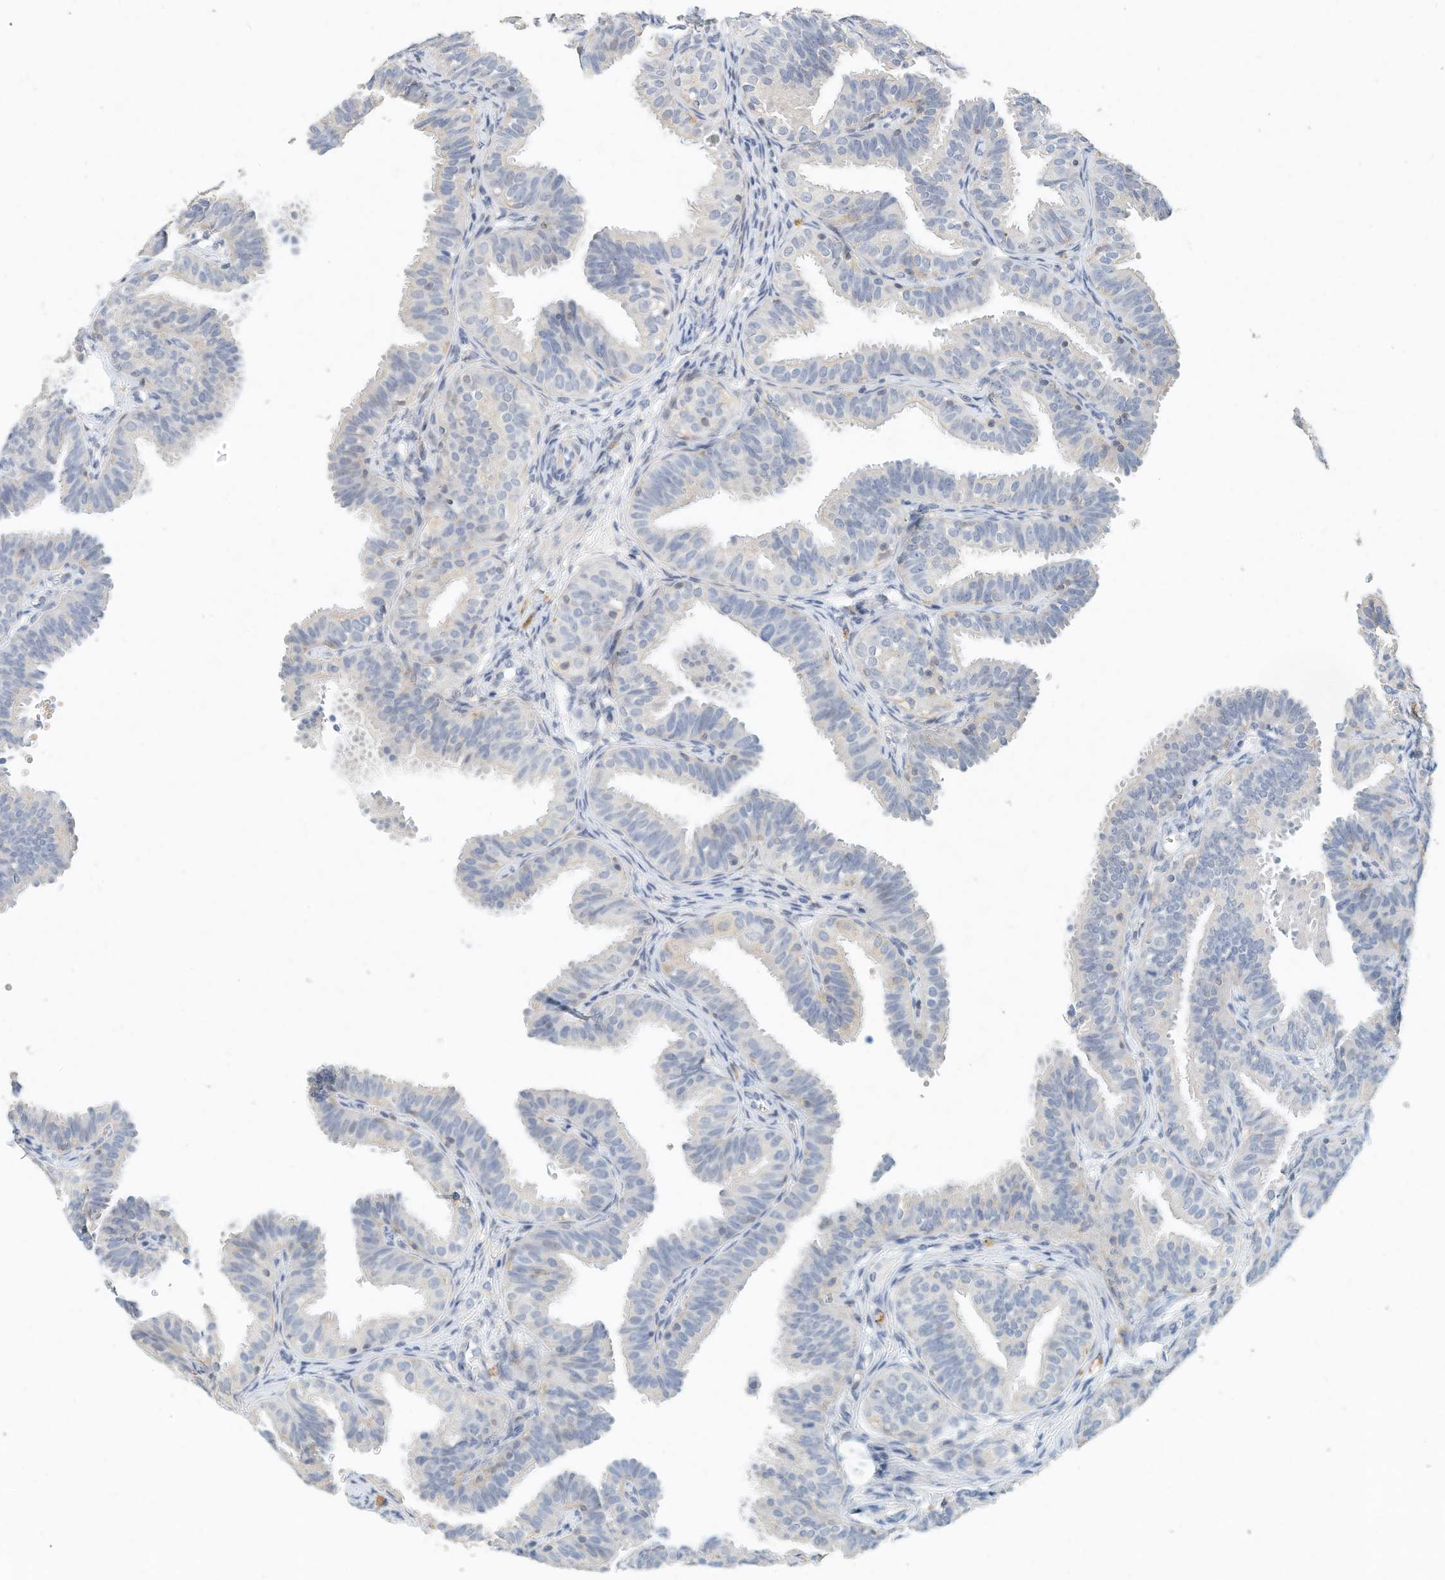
{"staining": {"intensity": "negative", "quantity": "none", "location": "none"}, "tissue": "fallopian tube", "cell_type": "Glandular cells", "image_type": "normal", "snomed": [{"axis": "morphology", "description": "Normal tissue, NOS"}, {"axis": "topography", "description": "Fallopian tube"}], "caption": "Fallopian tube stained for a protein using IHC displays no positivity glandular cells.", "gene": "MICAL1", "patient": {"sex": "female", "age": 35}}